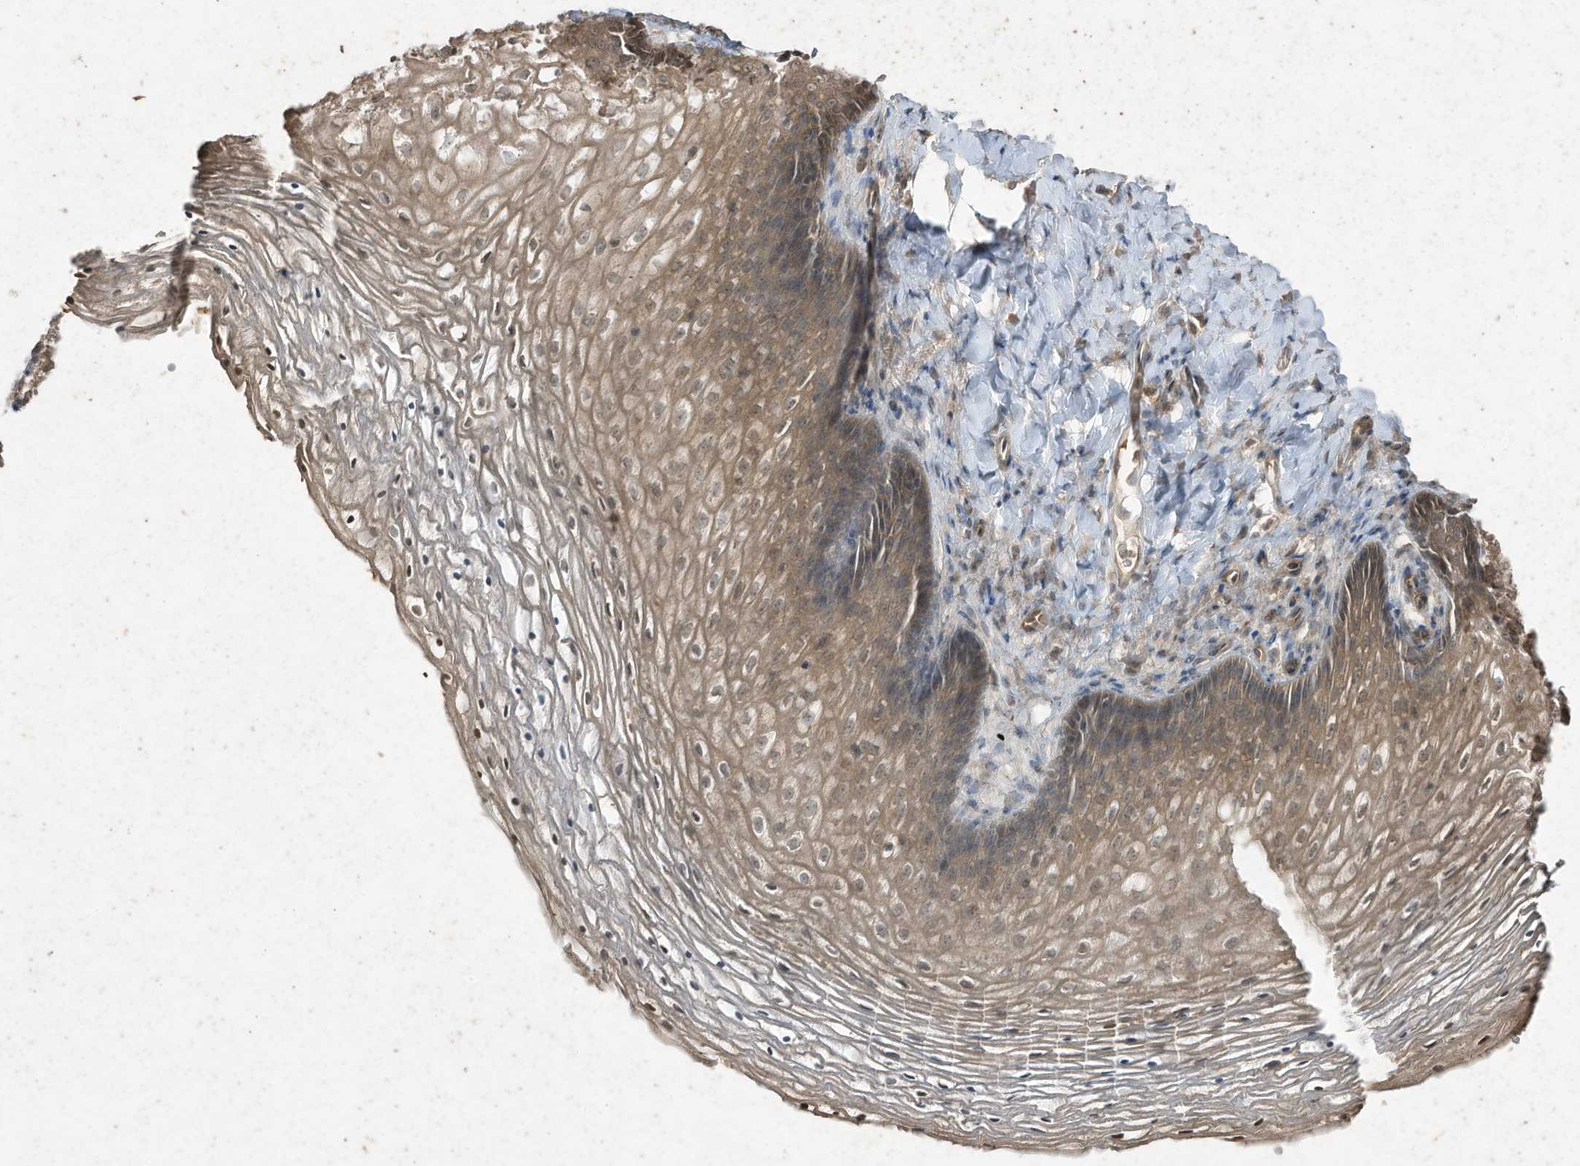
{"staining": {"intensity": "moderate", "quantity": "25%-75%", "location": "cytoplasmic/membranous"}, "tissue": "vagina", "cell_type": "Squamous epithelial cells", "image_type": "normal", "snomed": [{"axis": "morphology", "description": "Normal tissue, NOS"}, {"axis": "topography", "description": "Vagina"}], "caption": "High-power microscopy captured an immunohistochemistry histopathology image of benign vagina, revealing moderate cytoplasmic/membranous staining in about 25%-75% of squamous epithelial cells. (DAB IHC with brightfield microscopy, high magnification).", "gene": "MATN2", "patient": {"sex": "female", "age": 60}}